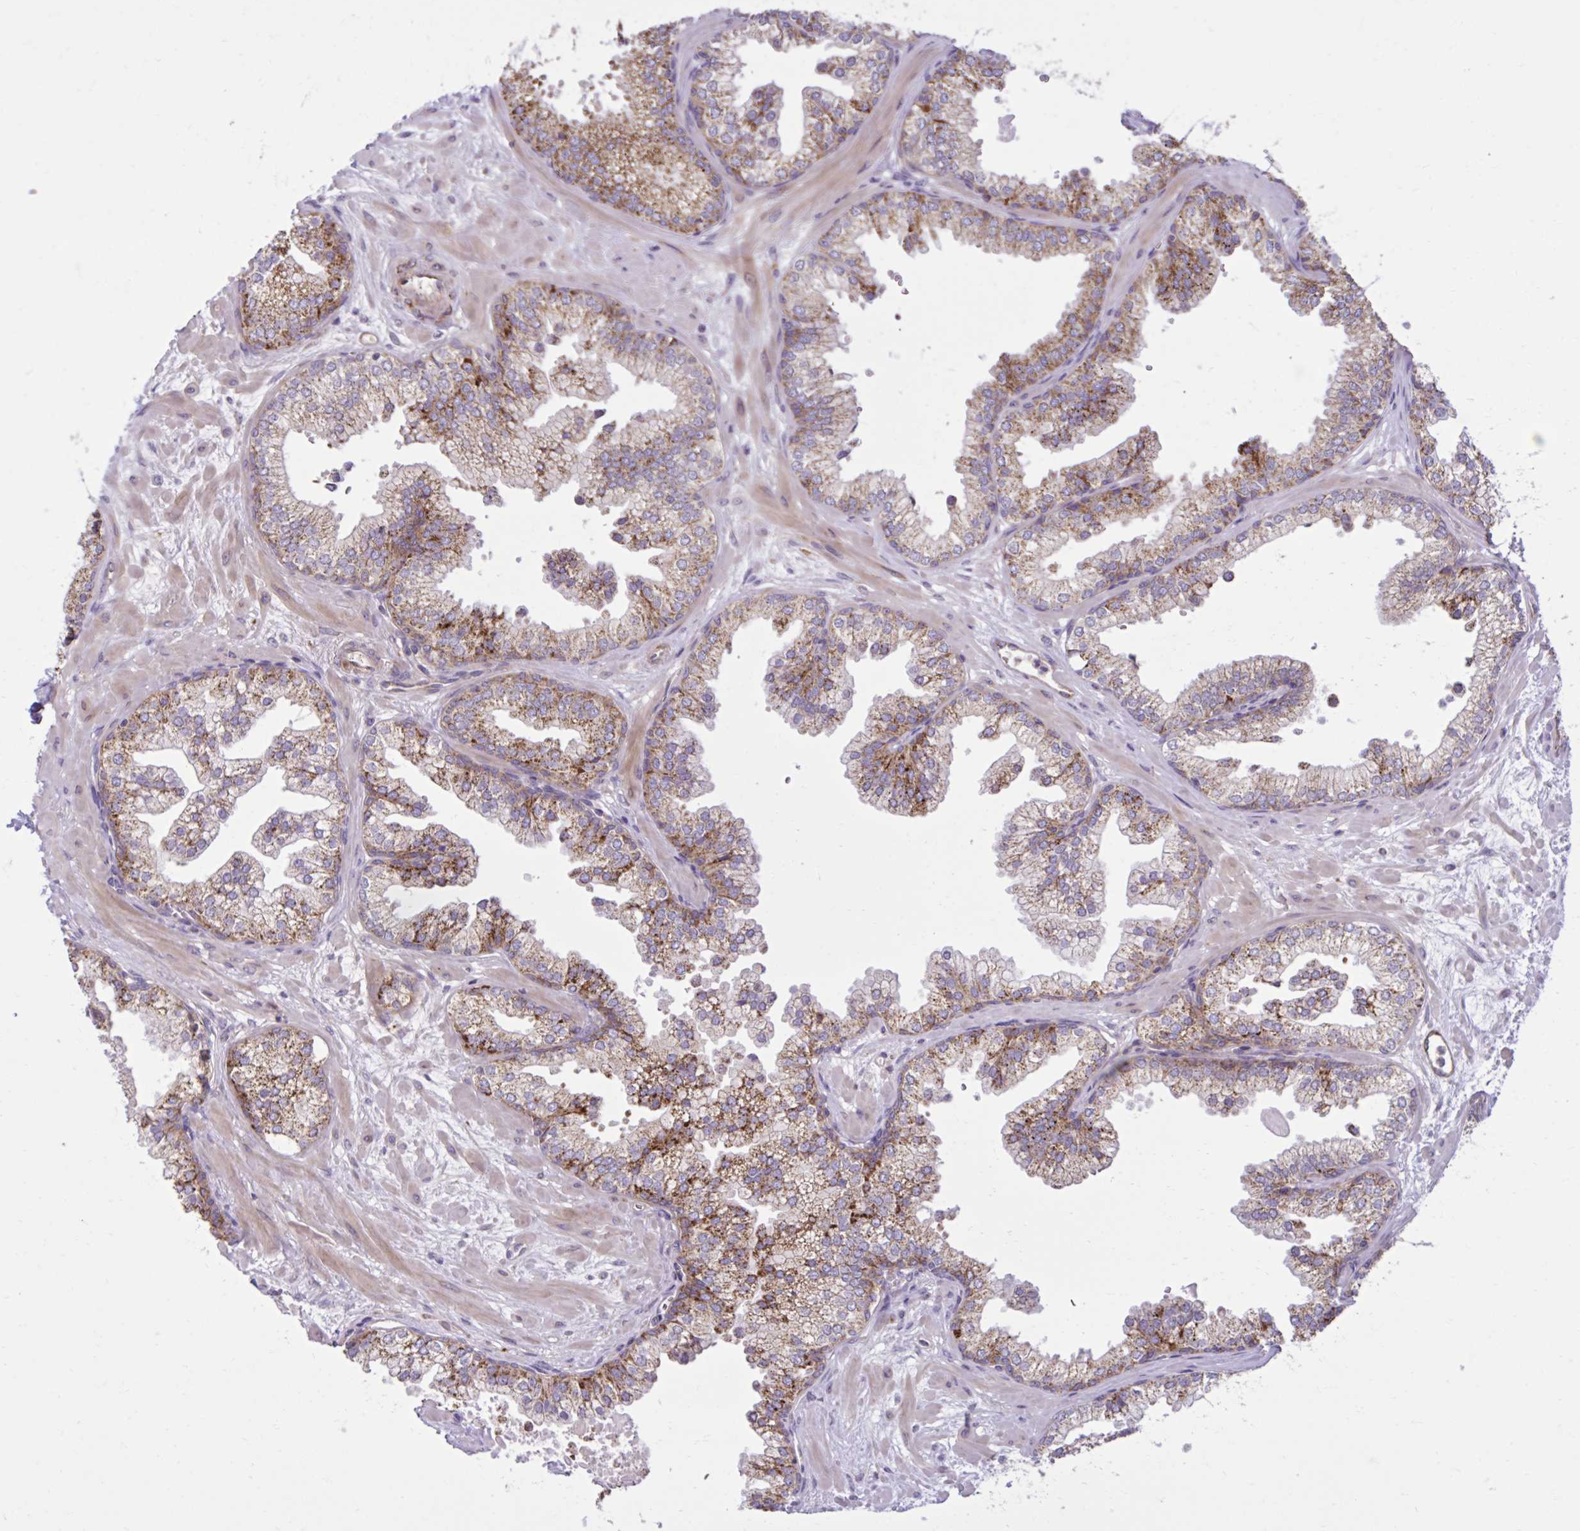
{"staining": {"intensity": "strong", "quantity": "25%-75%", "location": "cytoplasmic/membranous"}, "tissue": "prostate", "cell_type": "Glandular cells", "image_type": "normal", "snomed": [{"axis": "morphology", "description": "Normal tissue, NOS"}, {"axis": "topography", "description": "Prostate"}, {"axis": "topography", "description": "Peripheral nerve tissue"}], "caption": "Protein expression analysis of normal prostate reveals strong cytoplasmic/membranous positivity in about 25%-75% of glandular cells.", "gene": "LIMS1", "patient": {"sex": "male", "age": 61}}